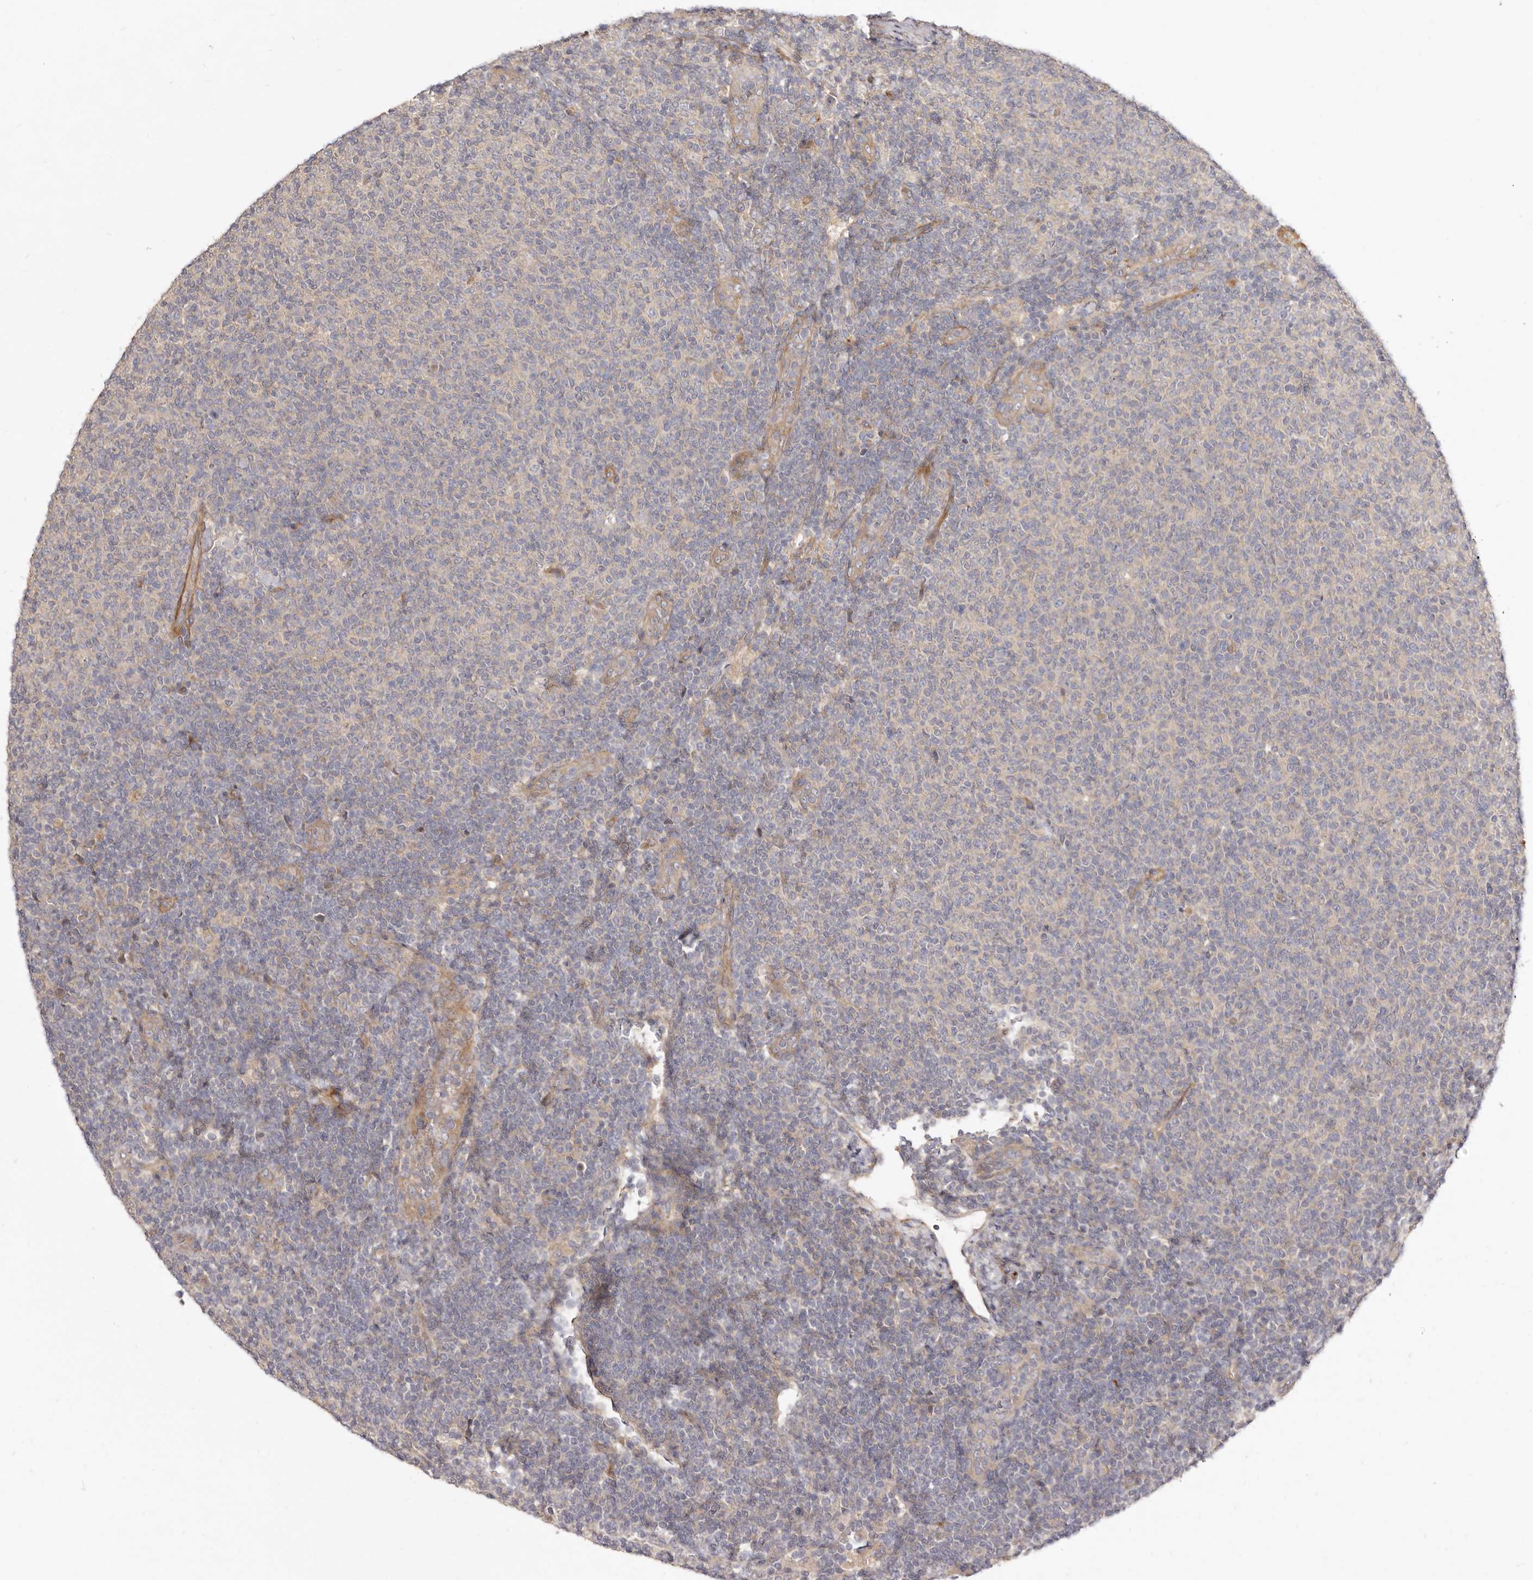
{"staining": {"intensity": "negative", "quantity": "none", "location": "none"}, "tissue": "lymphoma", "cell_type": "Tumor cells", "image_type": "cancer", "snomed": [{"axis": "morphology", "description": "Malignant lymphoma, non-Hodgkin's type, Low grade"}, {"axis": "topography", "description": "Lymph node"}], "caption": "The histopathology image displays no staining of tumor cells in lymphoma.", "gene": "ADAMTS9", "patient": {"sex": "male", "age": 66}}